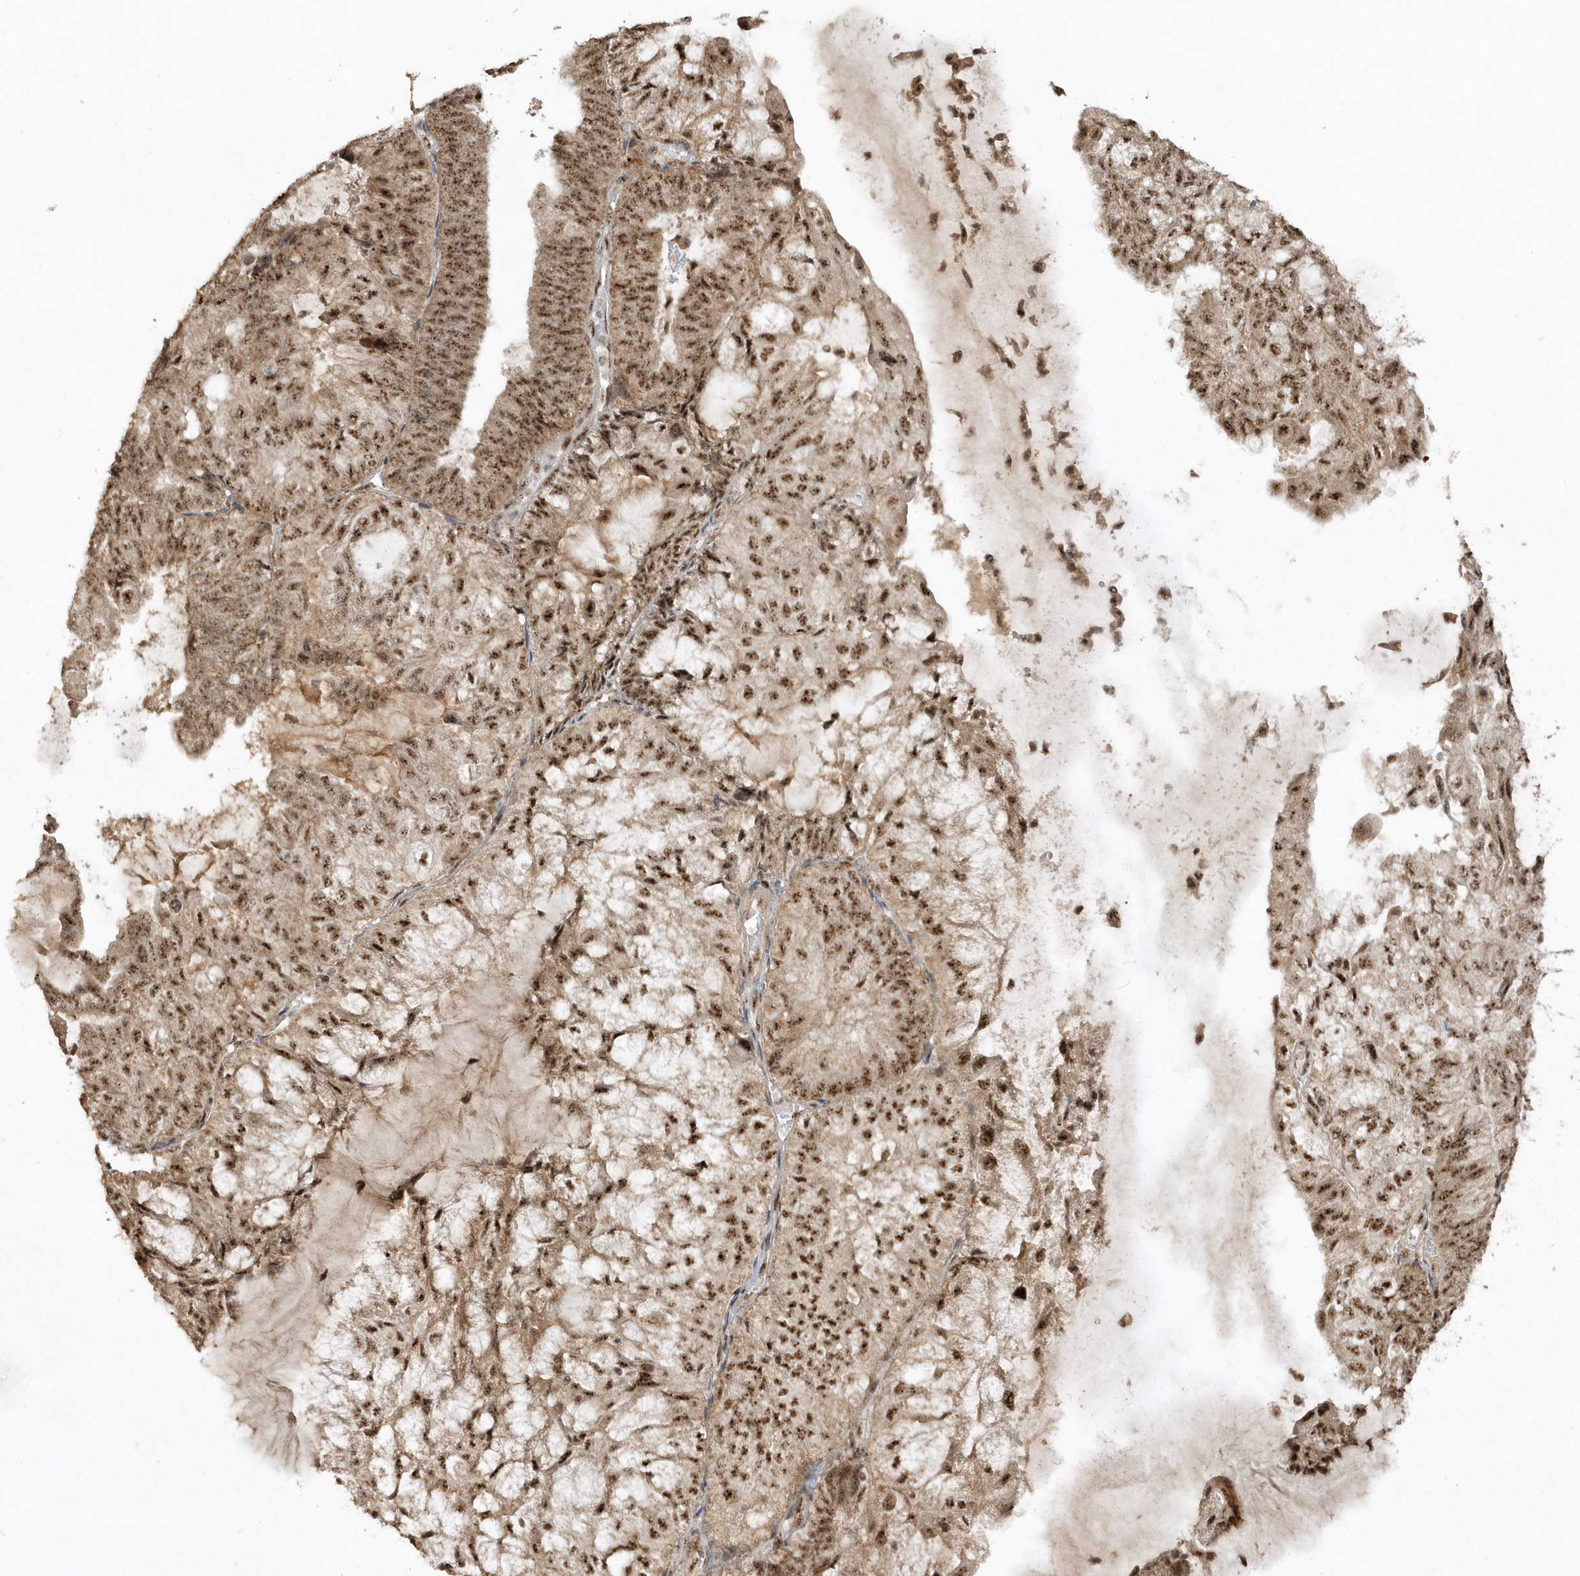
{"staining": {"intensity": "strong", "quantity": ">75%", "location": "nuclear"}, "tissue": "endometrial cancer", "cell_type": "Tumor cells", "image_type": "cancer", "snomed": [{"axis": "morphology", "description": "Adenocarcinoma, NOS"}, {"axis": "topography", "description": "Endometrium"}], "caption": "DAB immunohistochemical staining of endometrial cancer exhibits strong nuclear protein staining in approximately >75% of tumor cells.", "gene": "POLR3B", "patient": {"sex": "female", "age": 81}}